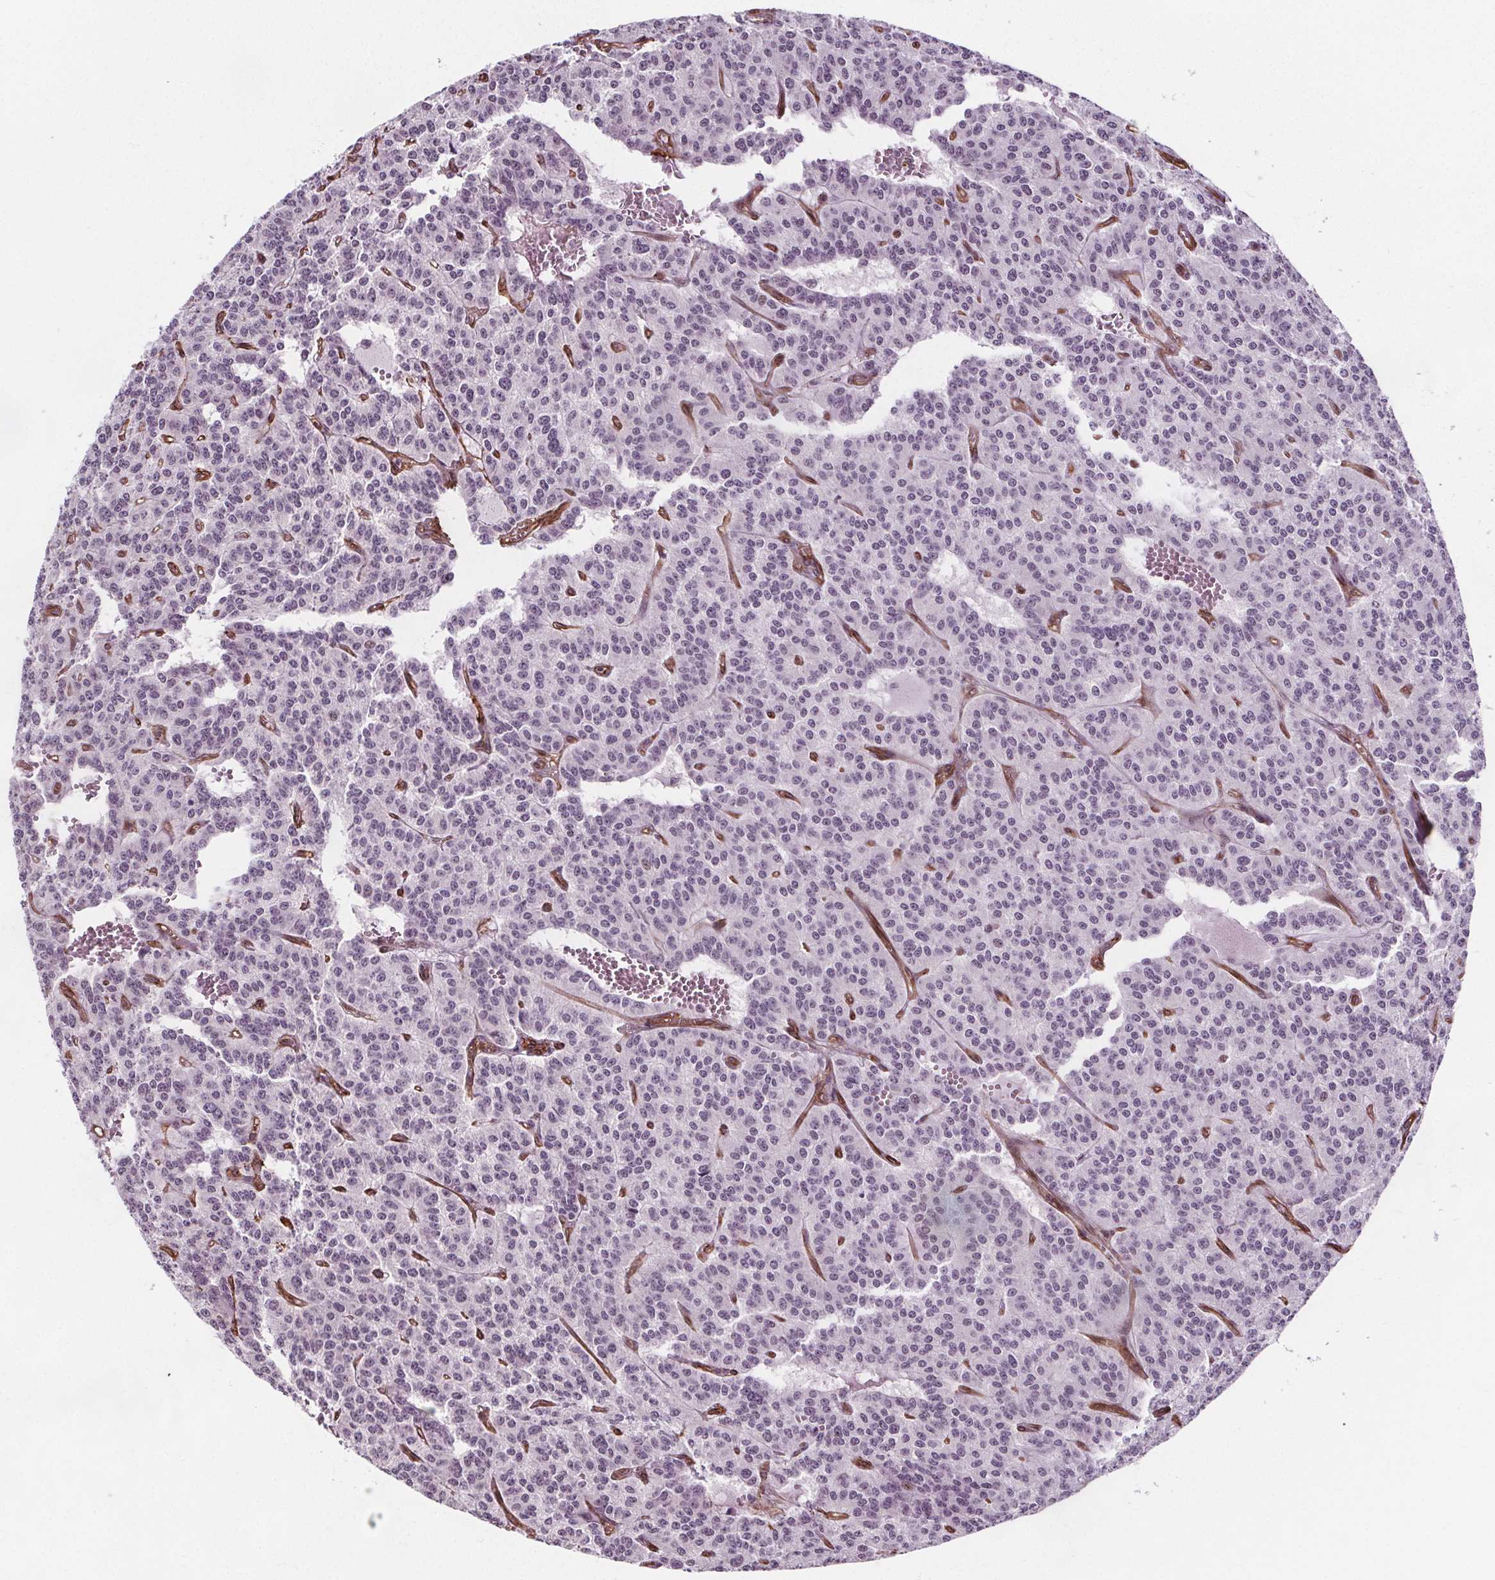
{"staining": {"intensity": "negative", "quantity": "none", "location": "none"}, "tissue": "carcinoid", "cell_type": "Tumor cells", "image_type": "cancer", "snomed": [{"axis": "morphology", "description": "Carcinoid, malignant, NOS"}, {"axis": "topography", "description": "Lung"}], "caption": "Immunohistochemistry (IHC) of malignant carcinoid exhibits no positivity in tumor cells.", "gene": "HAS1", "patient": {"sex": "female", "age": 71}}